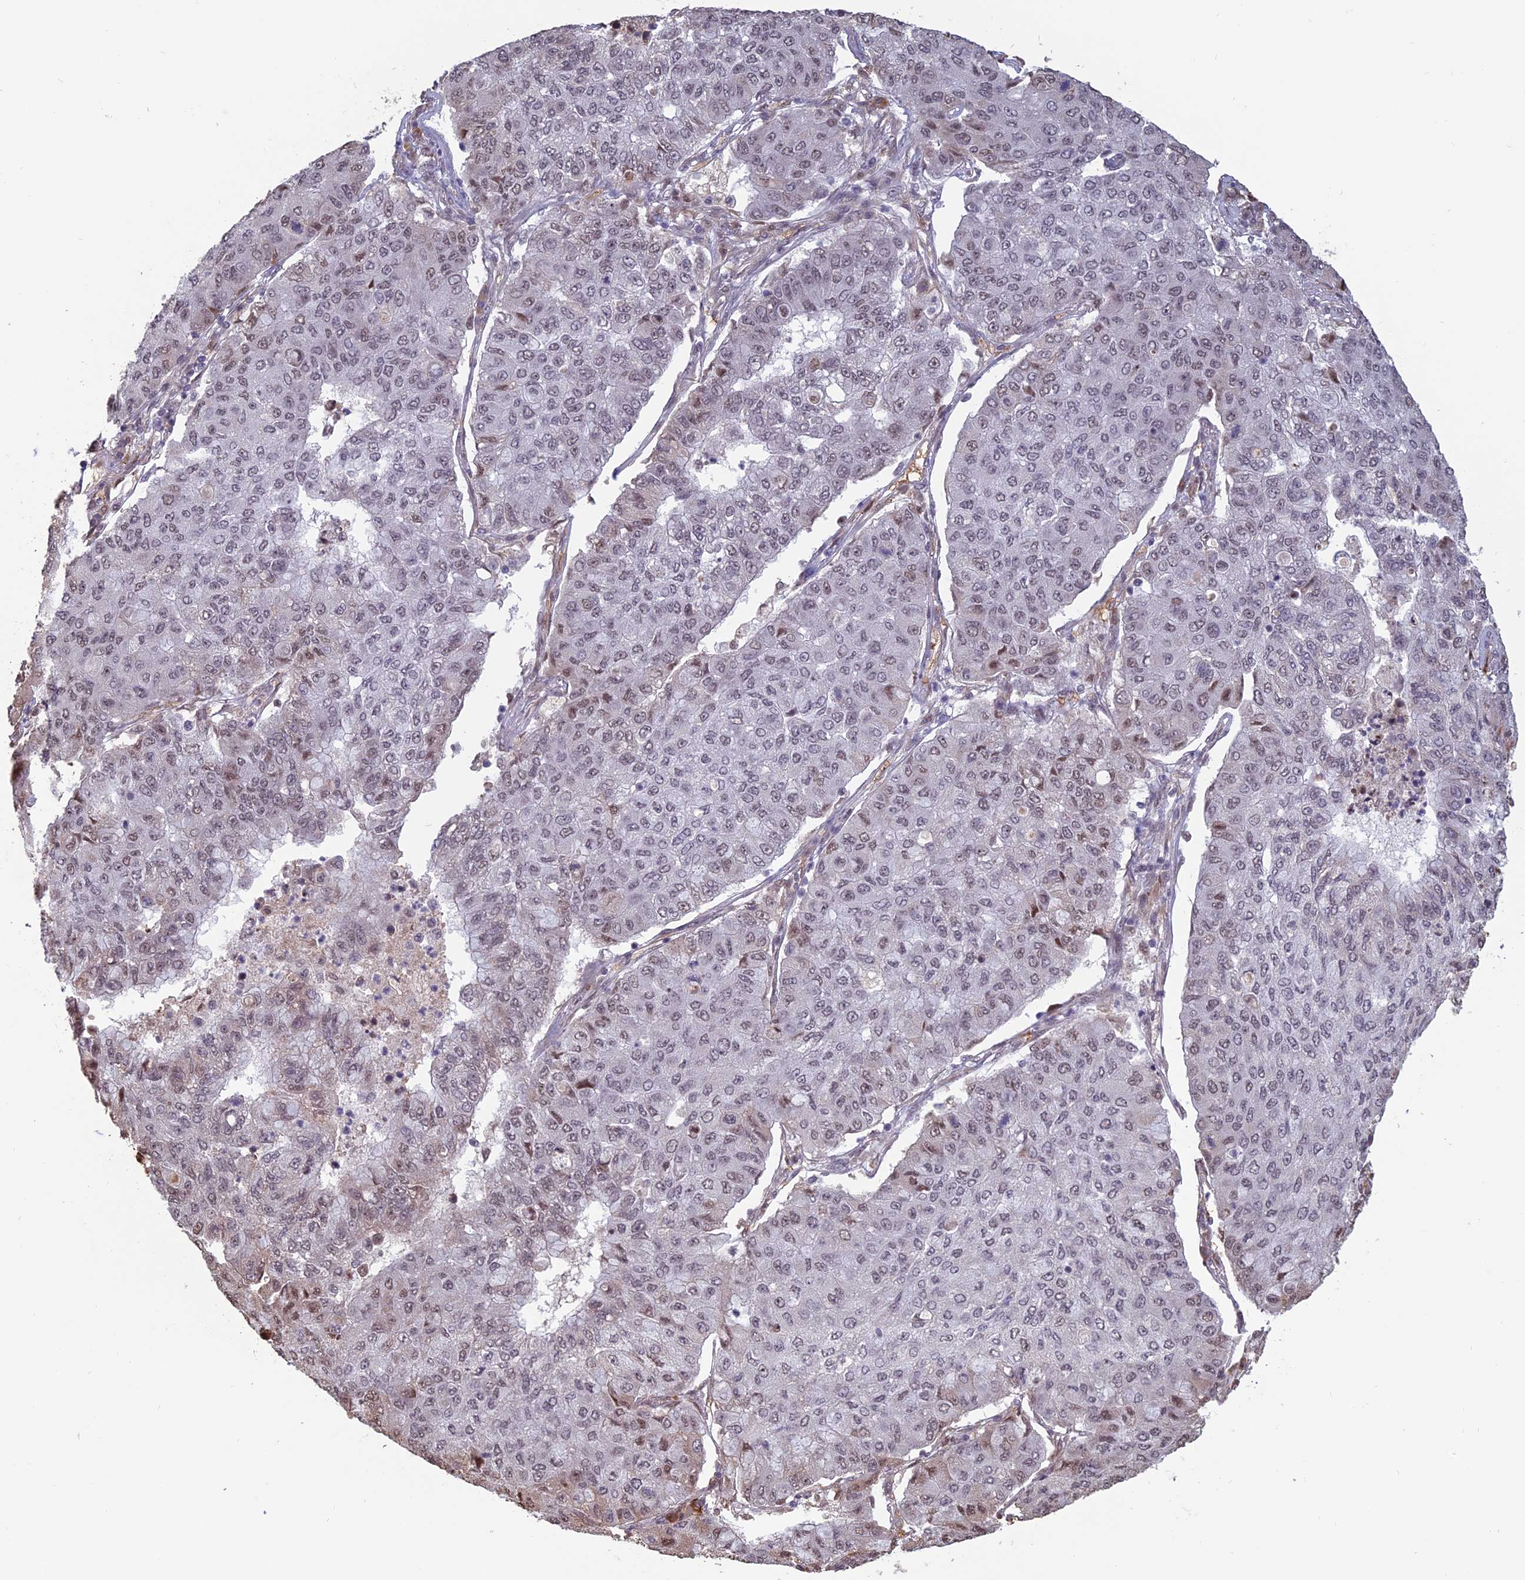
{"staining": {"intensity": "weak", "quantity": ">75%", "location": "nuclear"}, "tissue": "lung cancer", "cell_type": "Tumor cells", "image_type": "cancer", "snomed": [{"axis": "morphology", "description": "Squamous cell carcinoma, NOS"}, {"axis": "topography", "description": "Lung"}], "caption": "Squamous cell carcinoma (lung) stained for a protein demonstrates weak nuclear positivity in tumor cells. Nuclei are stained in blue.", "gene": "MFAP1", "patient": {"sex": "male", "age": 74}}